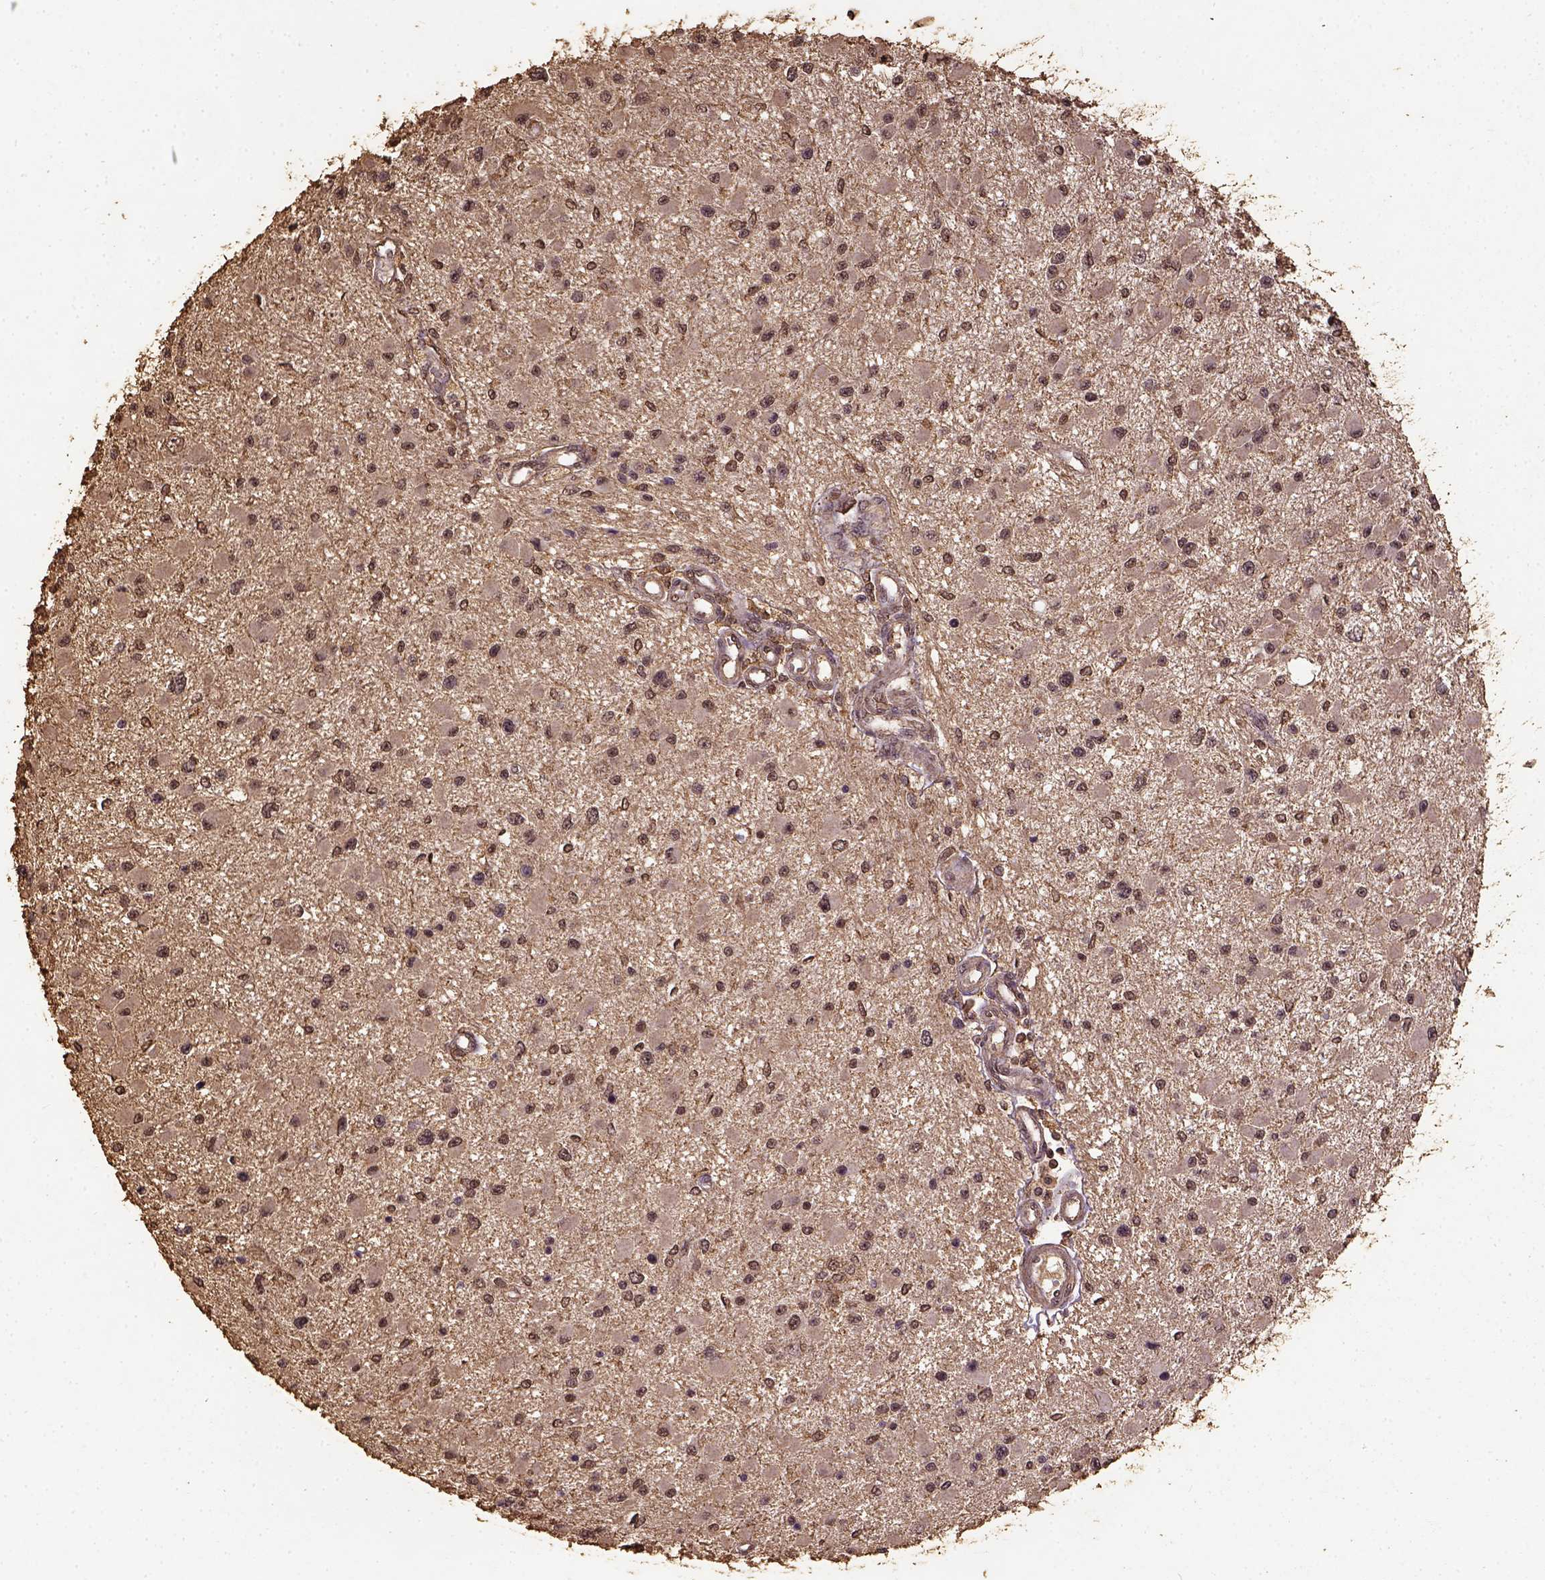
{"staining": {"intensity": "moderate", "quantity": ">75%", "location": "nuclear"}, "tissue": "glioma", "cell_type": "Tumor cells", "image_type": "cancer", "snomed": [{"axis": "morphology", "description": "Glioma, malignant, High grade"}, {"axis": "topography", "description": "Brain"}], "caption": "IHC image of malignant high-grade glioma stained for a protein (brown), which demonstrates medium levels of moderate nuclear positivity in about >75% of tumor cells.", "gene": "NACC1", "patient": {"sex": "male", "age": 54}}